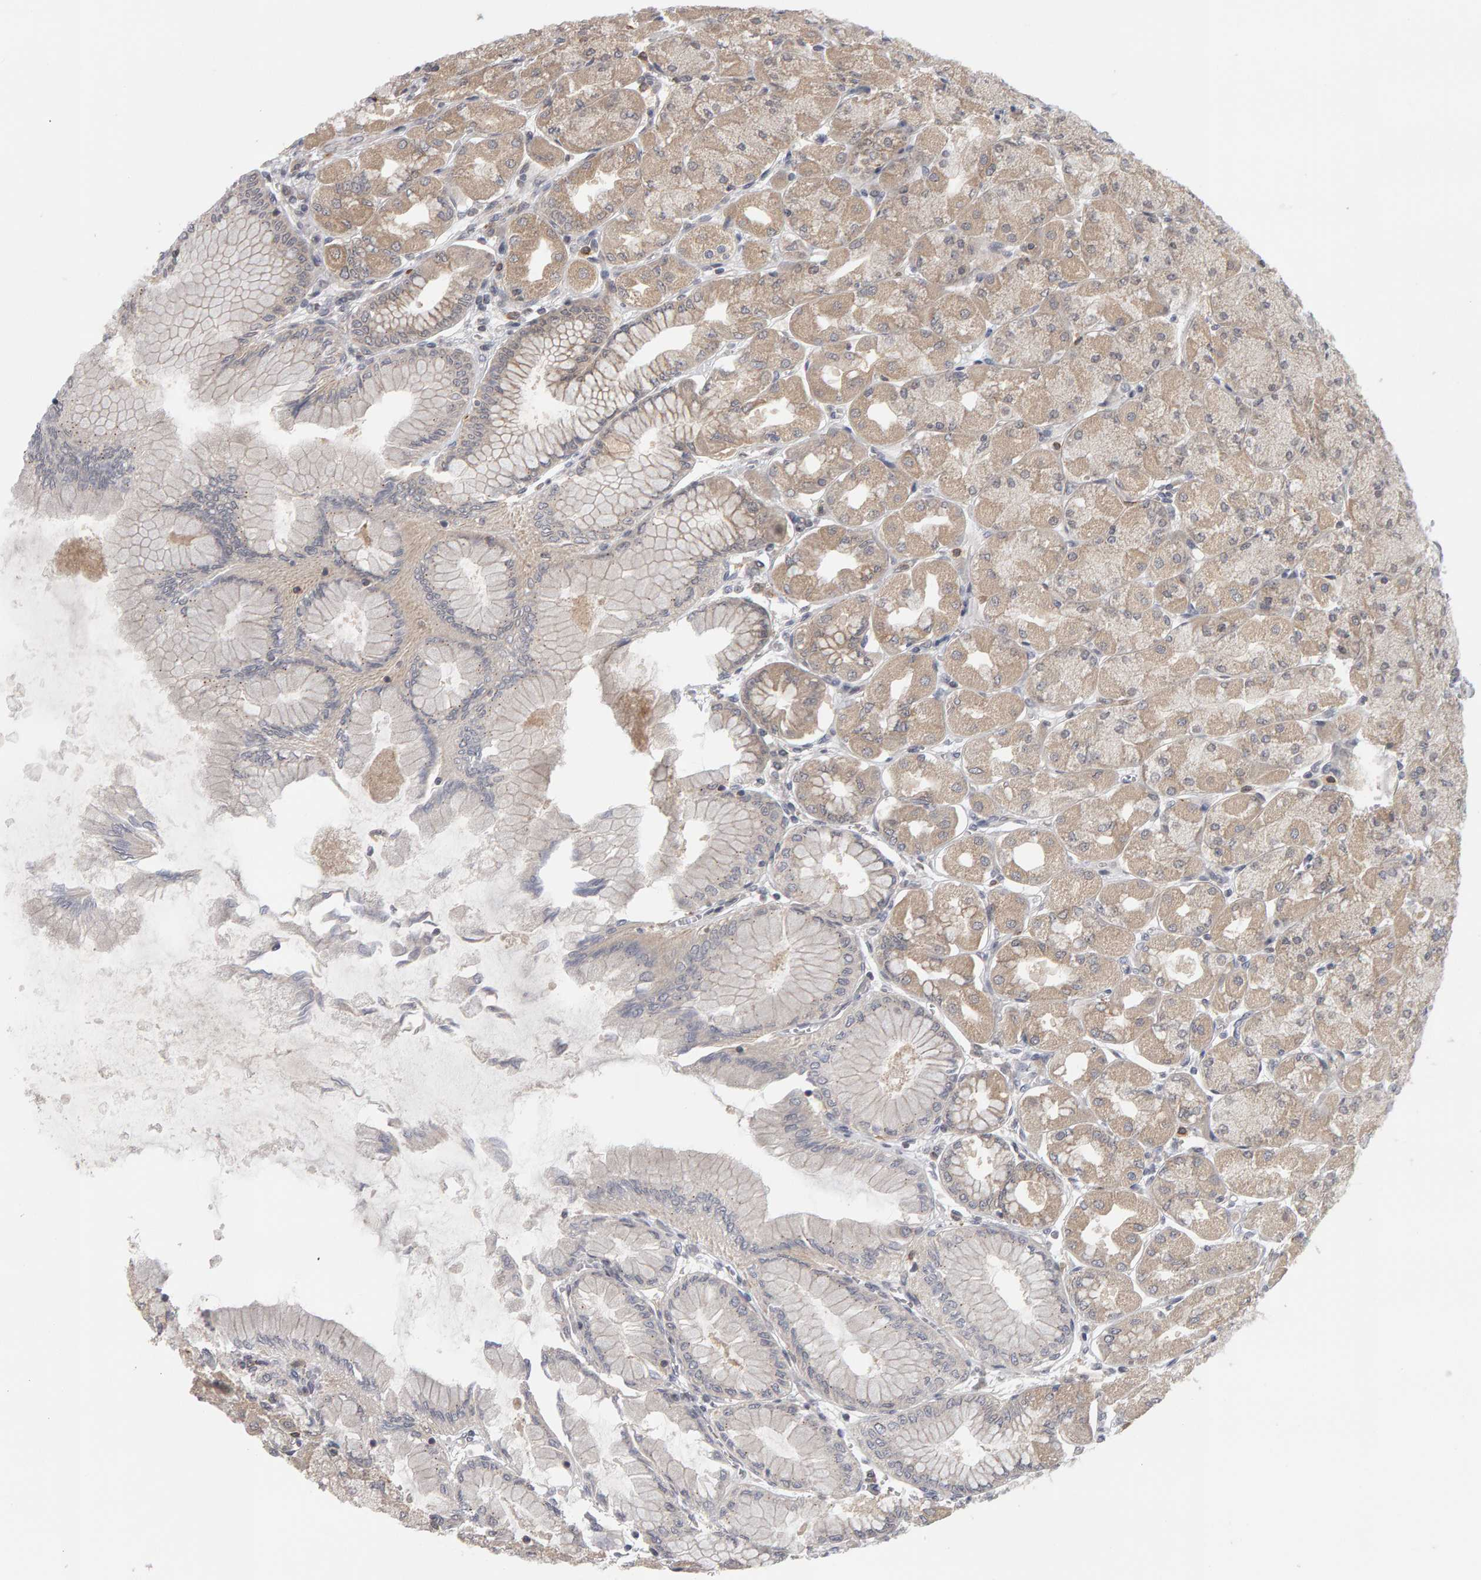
{"staining": {"intensity": "moderate", "quantity": ">75%", "location": "cytoplasmic/membranous"}, "tissue": "stomach", "cell_type": "Glandular cells", "image_type": "normal", "snomed": [{"axis": "morphology", "description": "Normal tissue, NOS"}, {"axis": "topography", "description": "Stomach, upper"}], "caption": "About >75% of glandular cells in normal human stomach exhibit moderate cytoplasmic/membranous protein positivity as visualized by brown immunohistochemical staining.", "gene": "MSRA", "patient": {"sex": "female", "age": 56}}